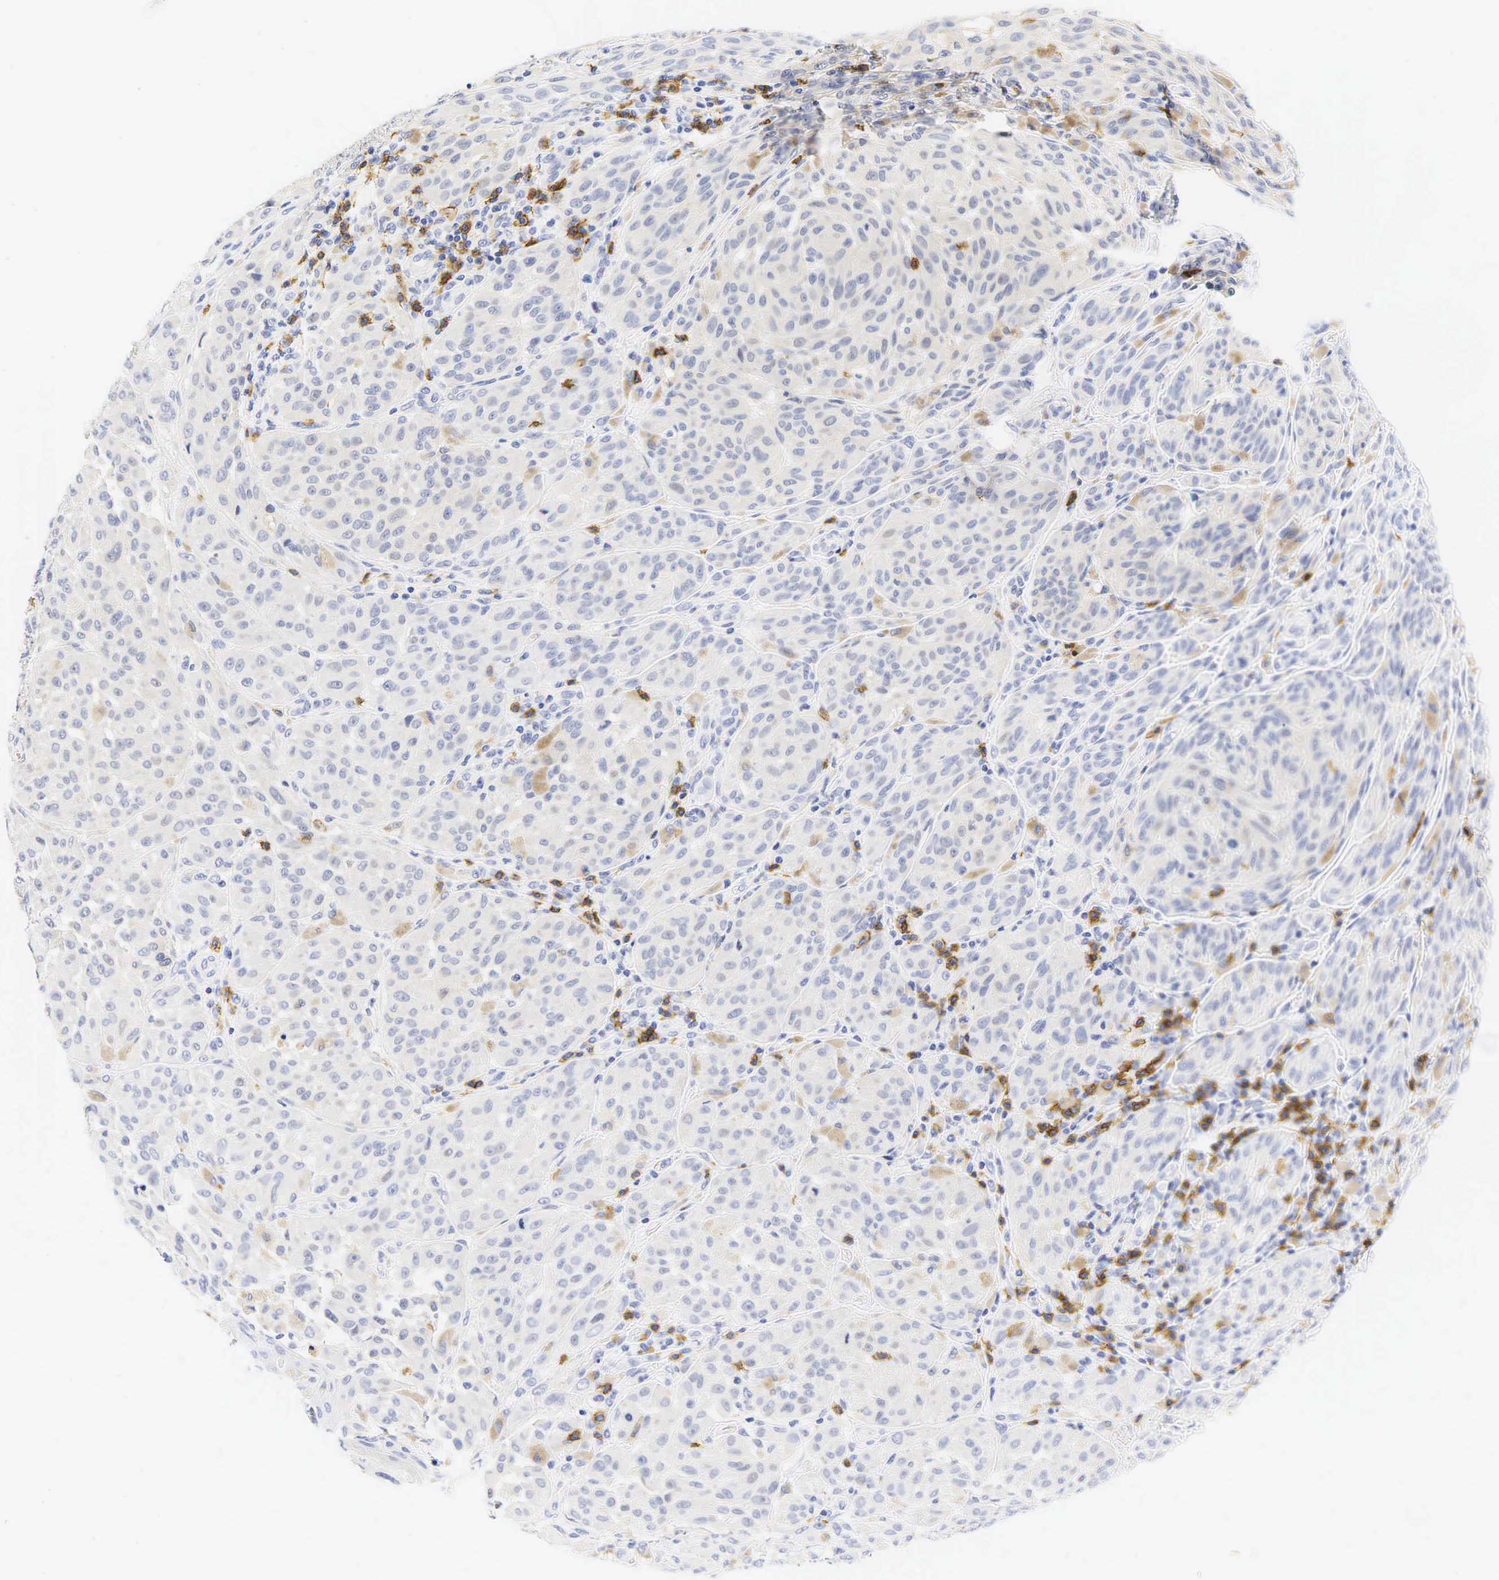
{"staining": {"intensity": "negative", "quantity": "none", "location": "none"}, "tissue": "melanoma", "cell_type": "Tumor cells", "image_type": "cancer", "snomed": [{"axis": "morphology", "description": "Malignant melanoma, NOS"}, {"axis": "topography", "description": "Skin"}], "caption": "There is no significant expression in tumor cells of melanoma.", "gene": "CD8A", "patient": {"sex": "male", "age": 44}}